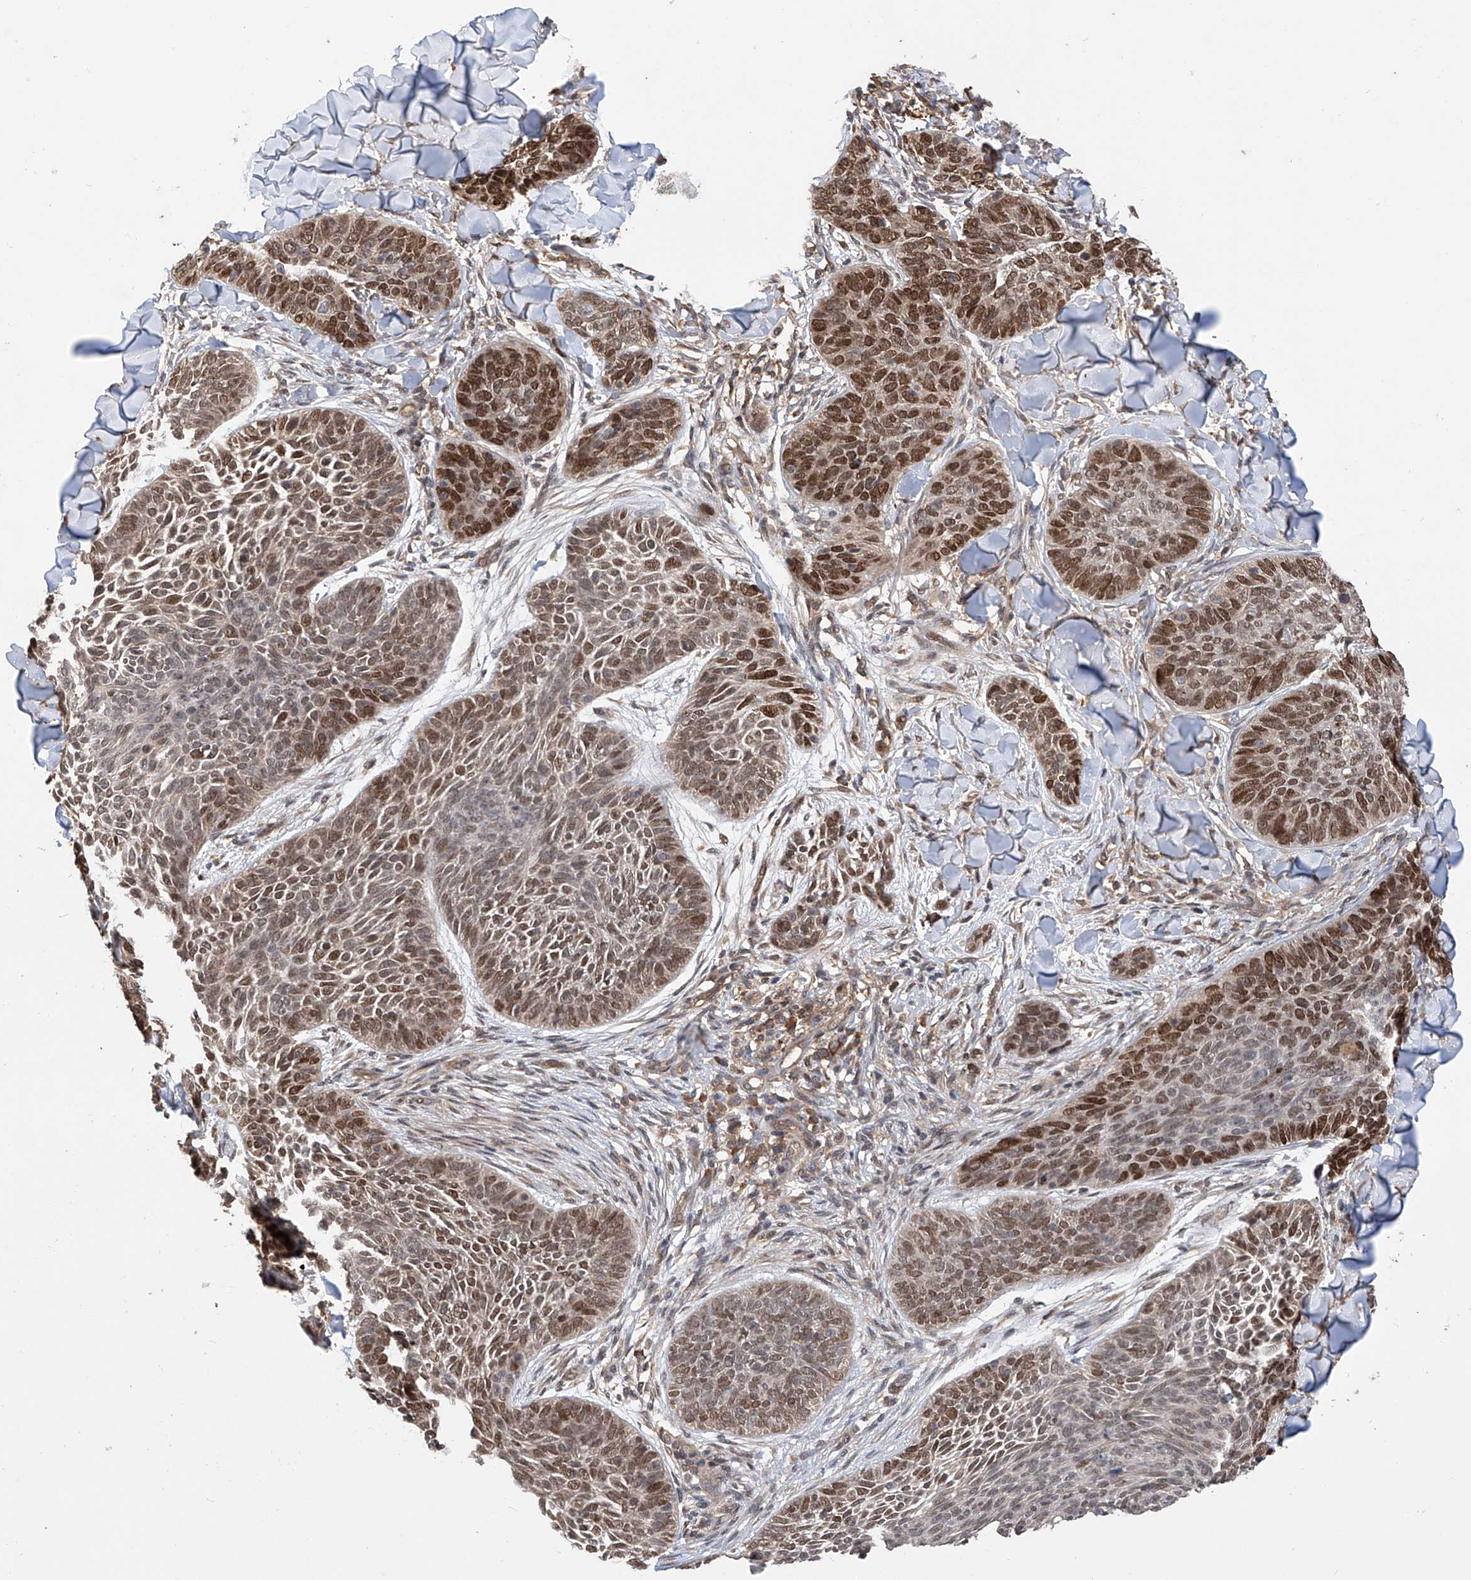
{"staining": {"intensity": "moderate", "quantity": ">75%", "location": "nuclear"}, "tissue": "skin cancer", "cell_type": "Tumor cells", "image_type": "cancer", "snomed": [{"axis": "morphology", "description": "Basal cell carcinoma"}, {"axis": "topography", "description": "Skin"}], "caption": "An image of skin cancer (basal cell carcinoma) stained for a protein reveals moderate nuclear brown staining in tumor cells.", "gene": "RILPL2", "patient": {"sex": "male", "age": 85}}